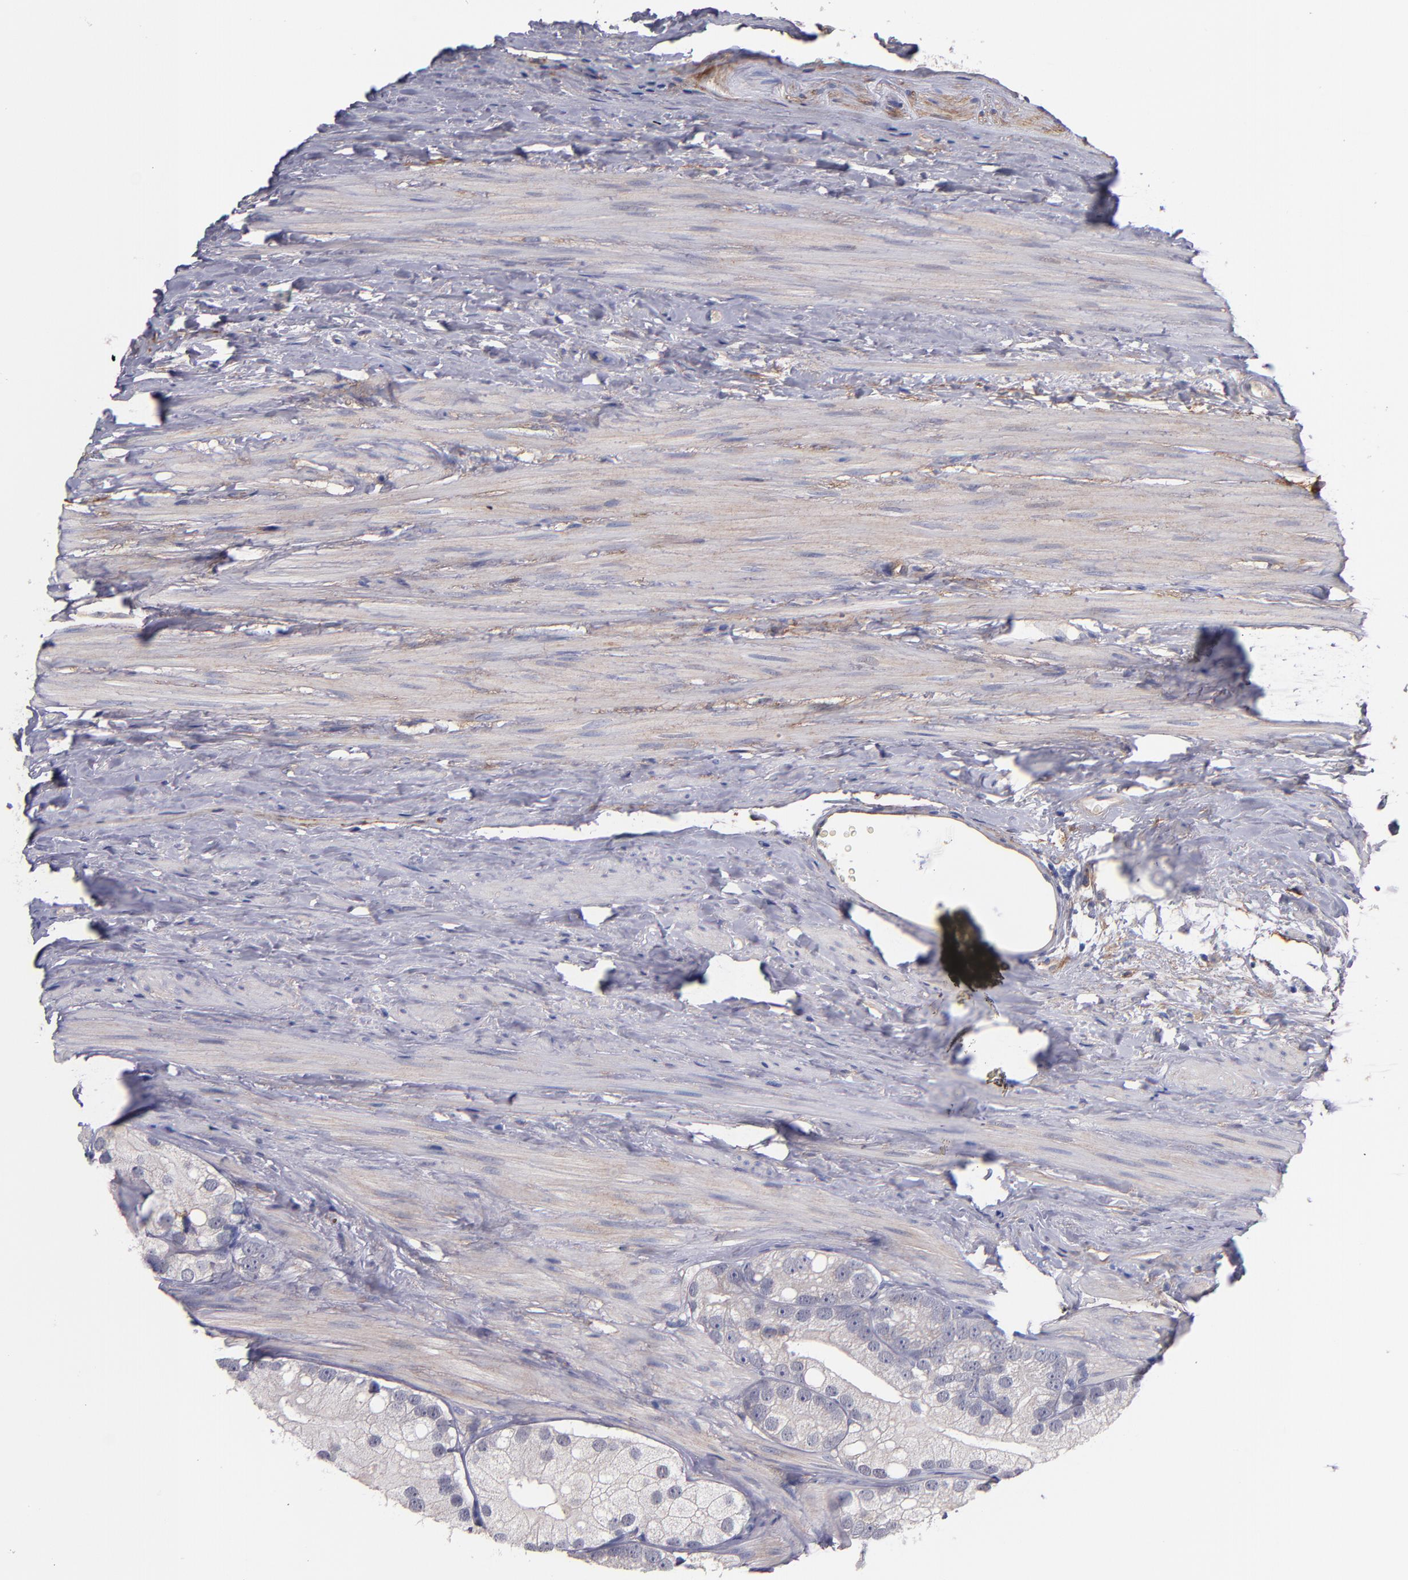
{"staining": {"intensity": "negative", "quantity": "none", "location": "none"}, "tissue": "prostate cancer", "cell_type": "Tumor cells", "image_type": "cancer", "snomed": [{"axis": "morphology", "description": "Adenocarcinoma, Low grade"}, {"axis": "topography", "description": "Prostate"}], "caption": "Tumor cells are negative for protein expression in human adenocarcinoma (low-grade) (prostate). (DAB (3,3'-diaminobenzidine) IHC visualized using brightfield microscopy, high magnification).", "gene": "PLSCR4", "patient": {"sex": "male", "age": 69}}